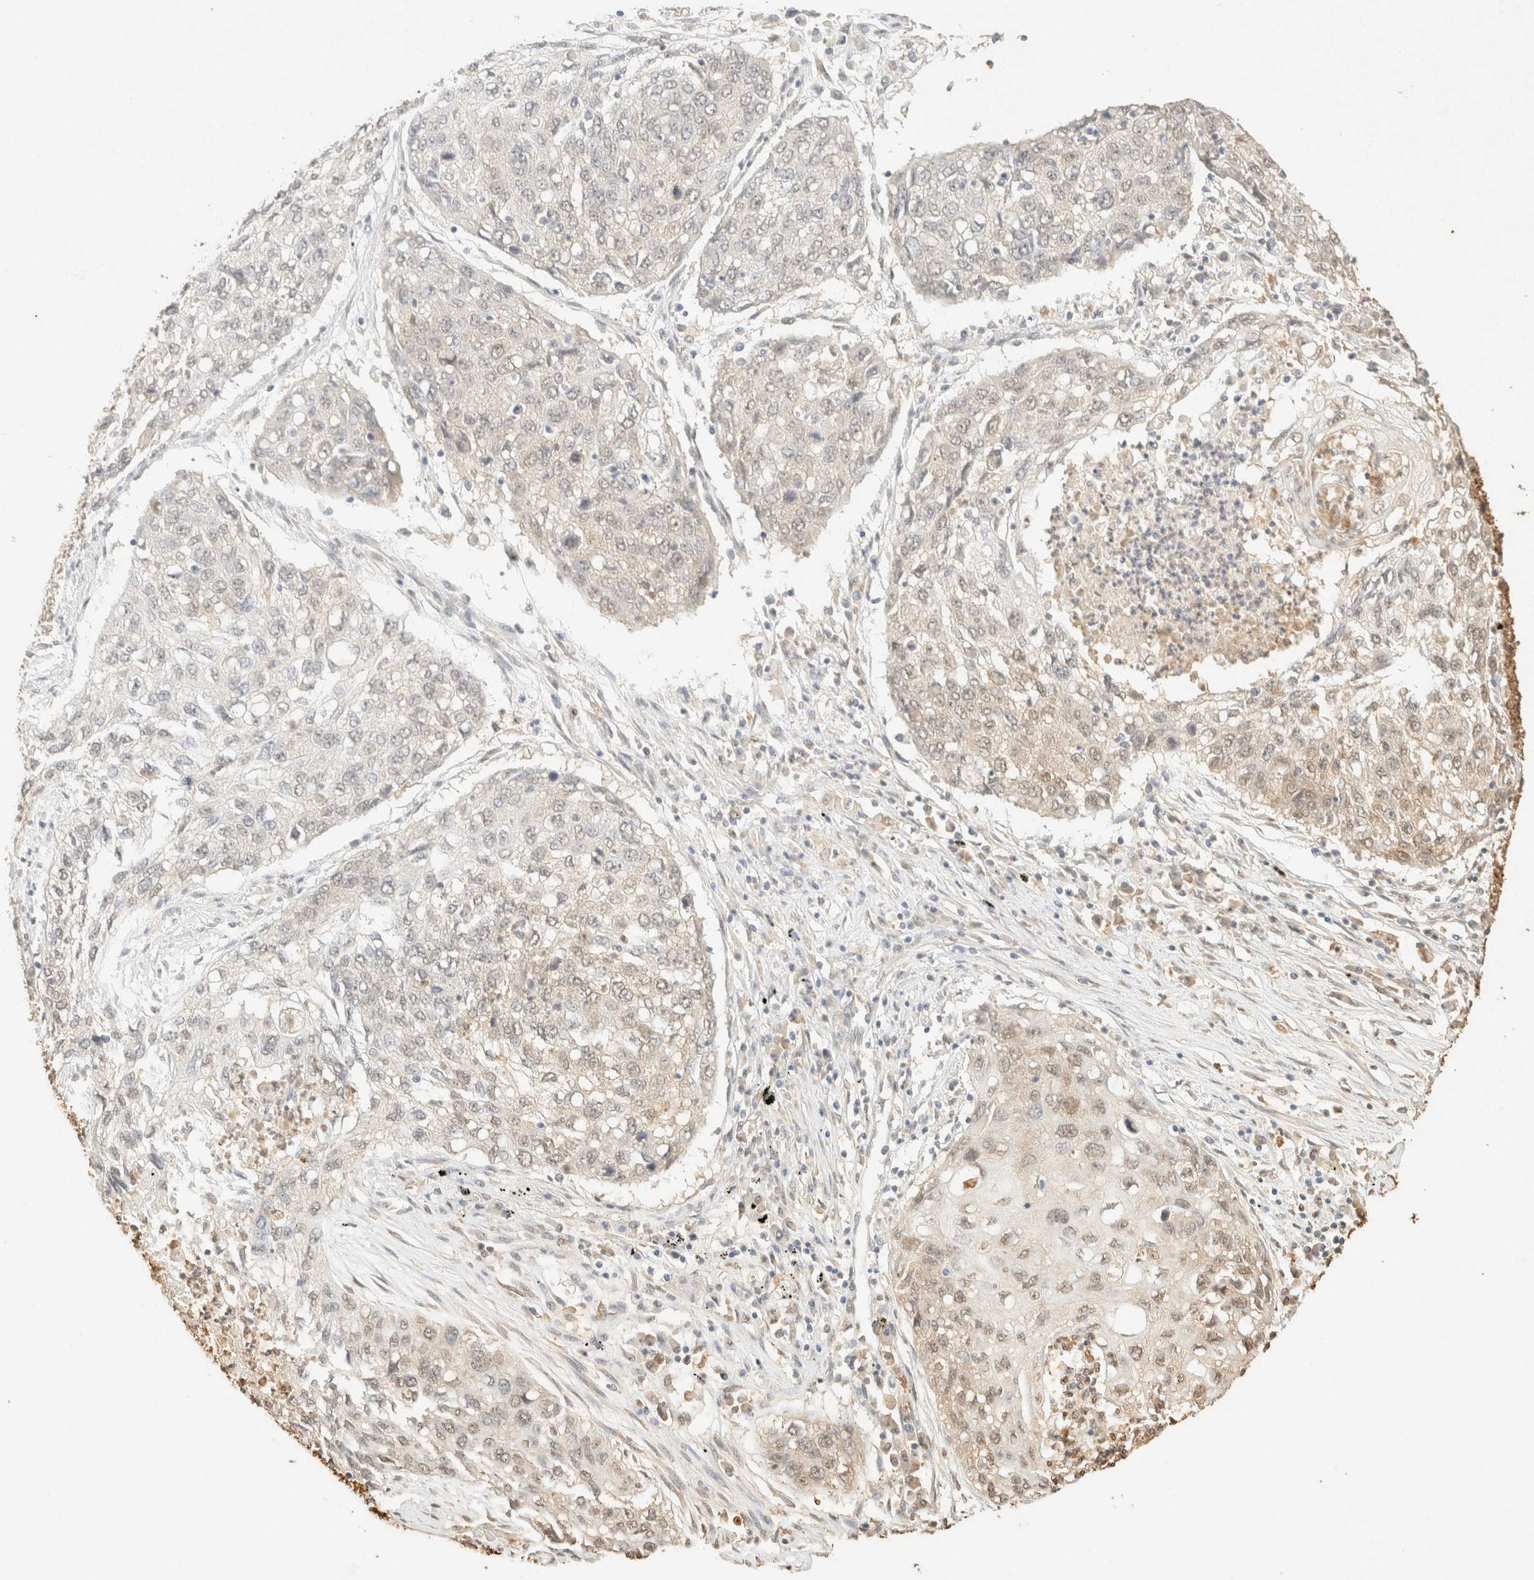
{"staining": {"intensity": "weak", "quantity": "25%-75%", "location": "nuclear"}, "tissue": "lung cancer", "cell_type": "Tumor cells", "image_type": "cancer", "snomed": [{"axis": "morphology", "description": "Squamous cell carcinoma, NOS"}, {"axis": "topography", "description": "Lung"}], "caption": "There is low levels of weak nuclear staining in tumor cells of lung squamous cell carcinoma, as demonstrated by immunohistochemical staining (brown color).", "gene": "S100A13", "patient": {"sex": "female", "age": 63}}